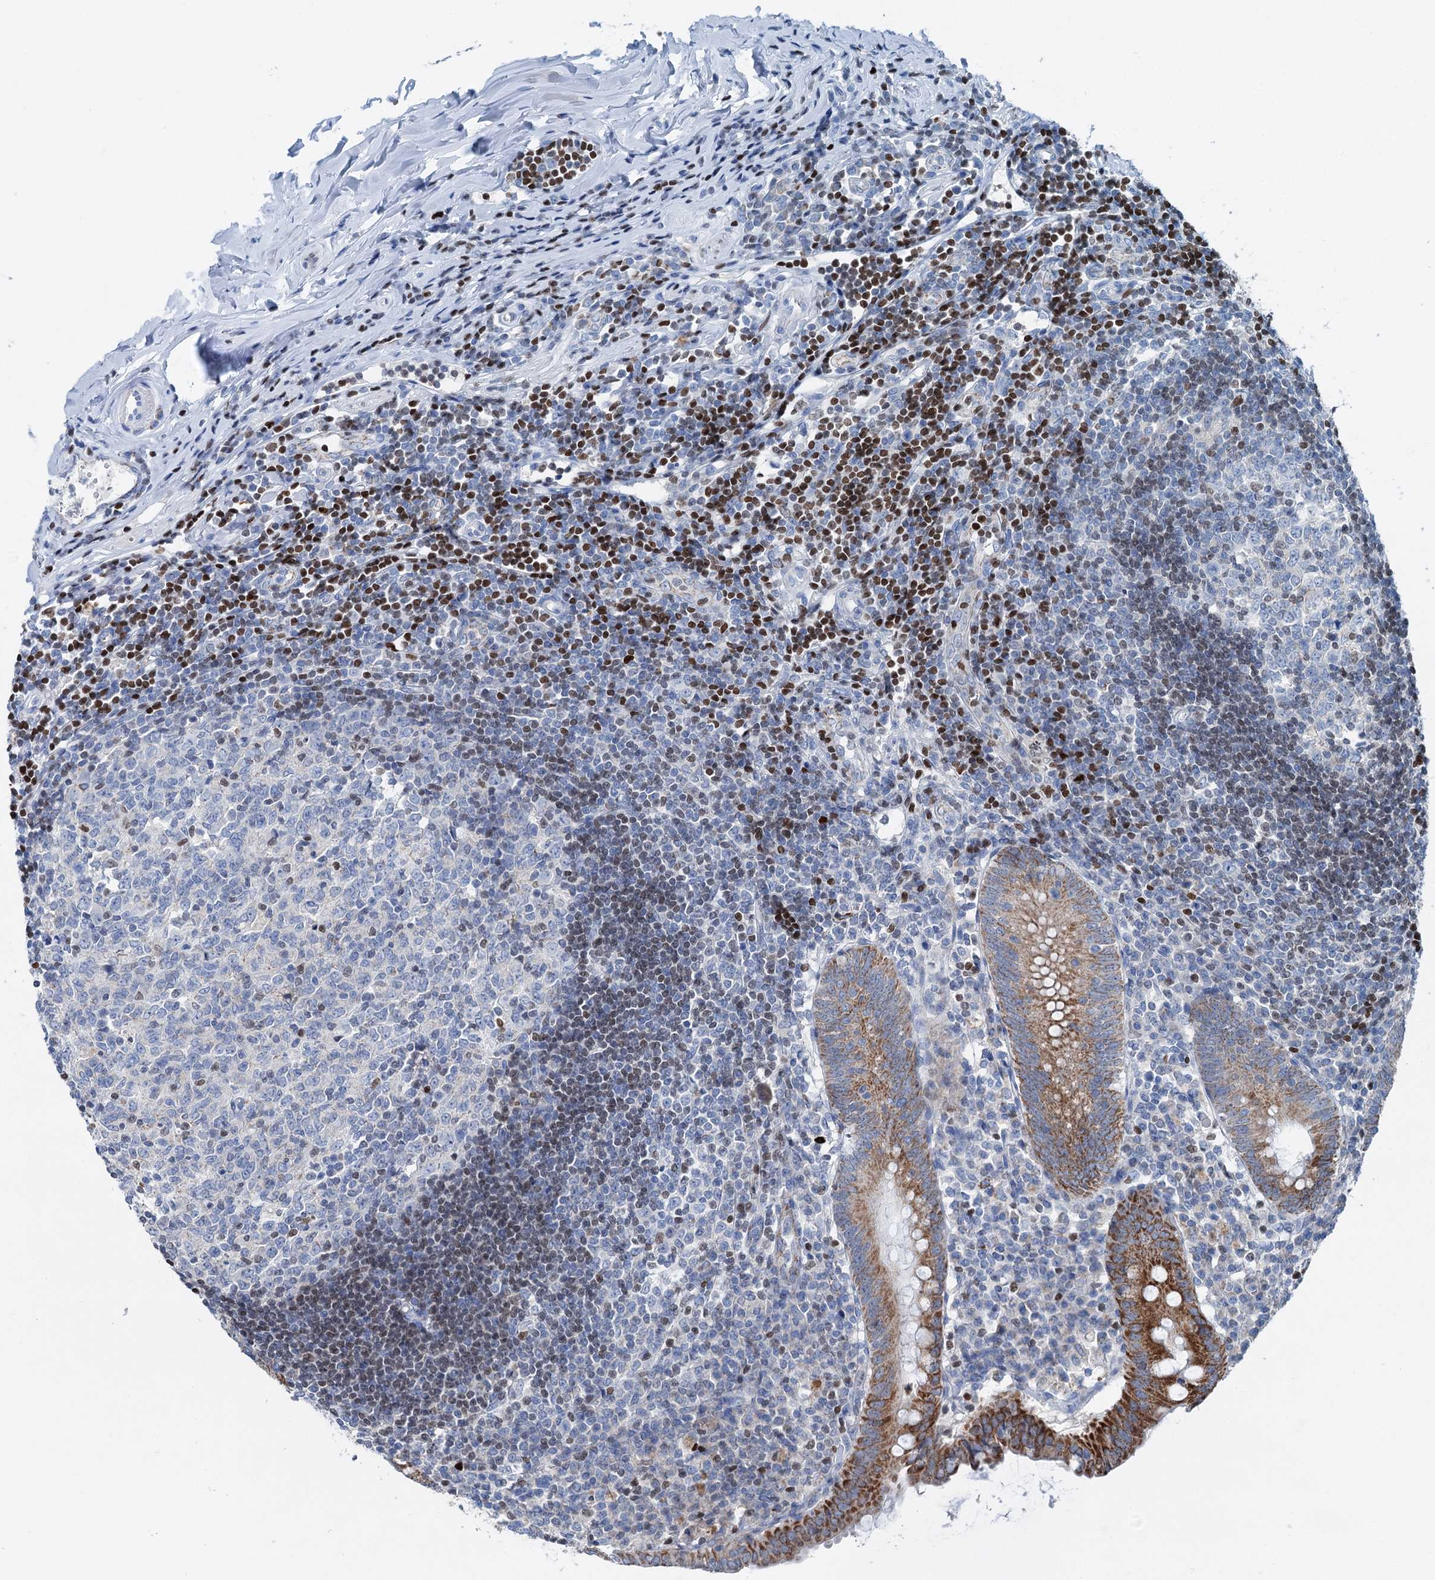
{"staining": {"intensity": "strong", "quantity": ">75%", "location": "cytoplasmic/membranous"}, "tissue": "appendix", "cell_type": "Glandular cells", "image_type": "normal", "snomed": [{"axis": "morphology", "description": "Normal tissue, NOS"}, {"axis": "topography", "description": "Appendix"}], "caption": "The histopathology image demonstrates immunohistochemical staining of unremarkable appendix. There is strong cytoplasmic/membranous staining is identified in about >75% of glandular cells. (DAB (3,3'-diaminobenzidine) IHC, brown staining for protein, blue staining for nuclei).", "gene": "ELP4", "patient": {"sex": "female", "age": 54}}